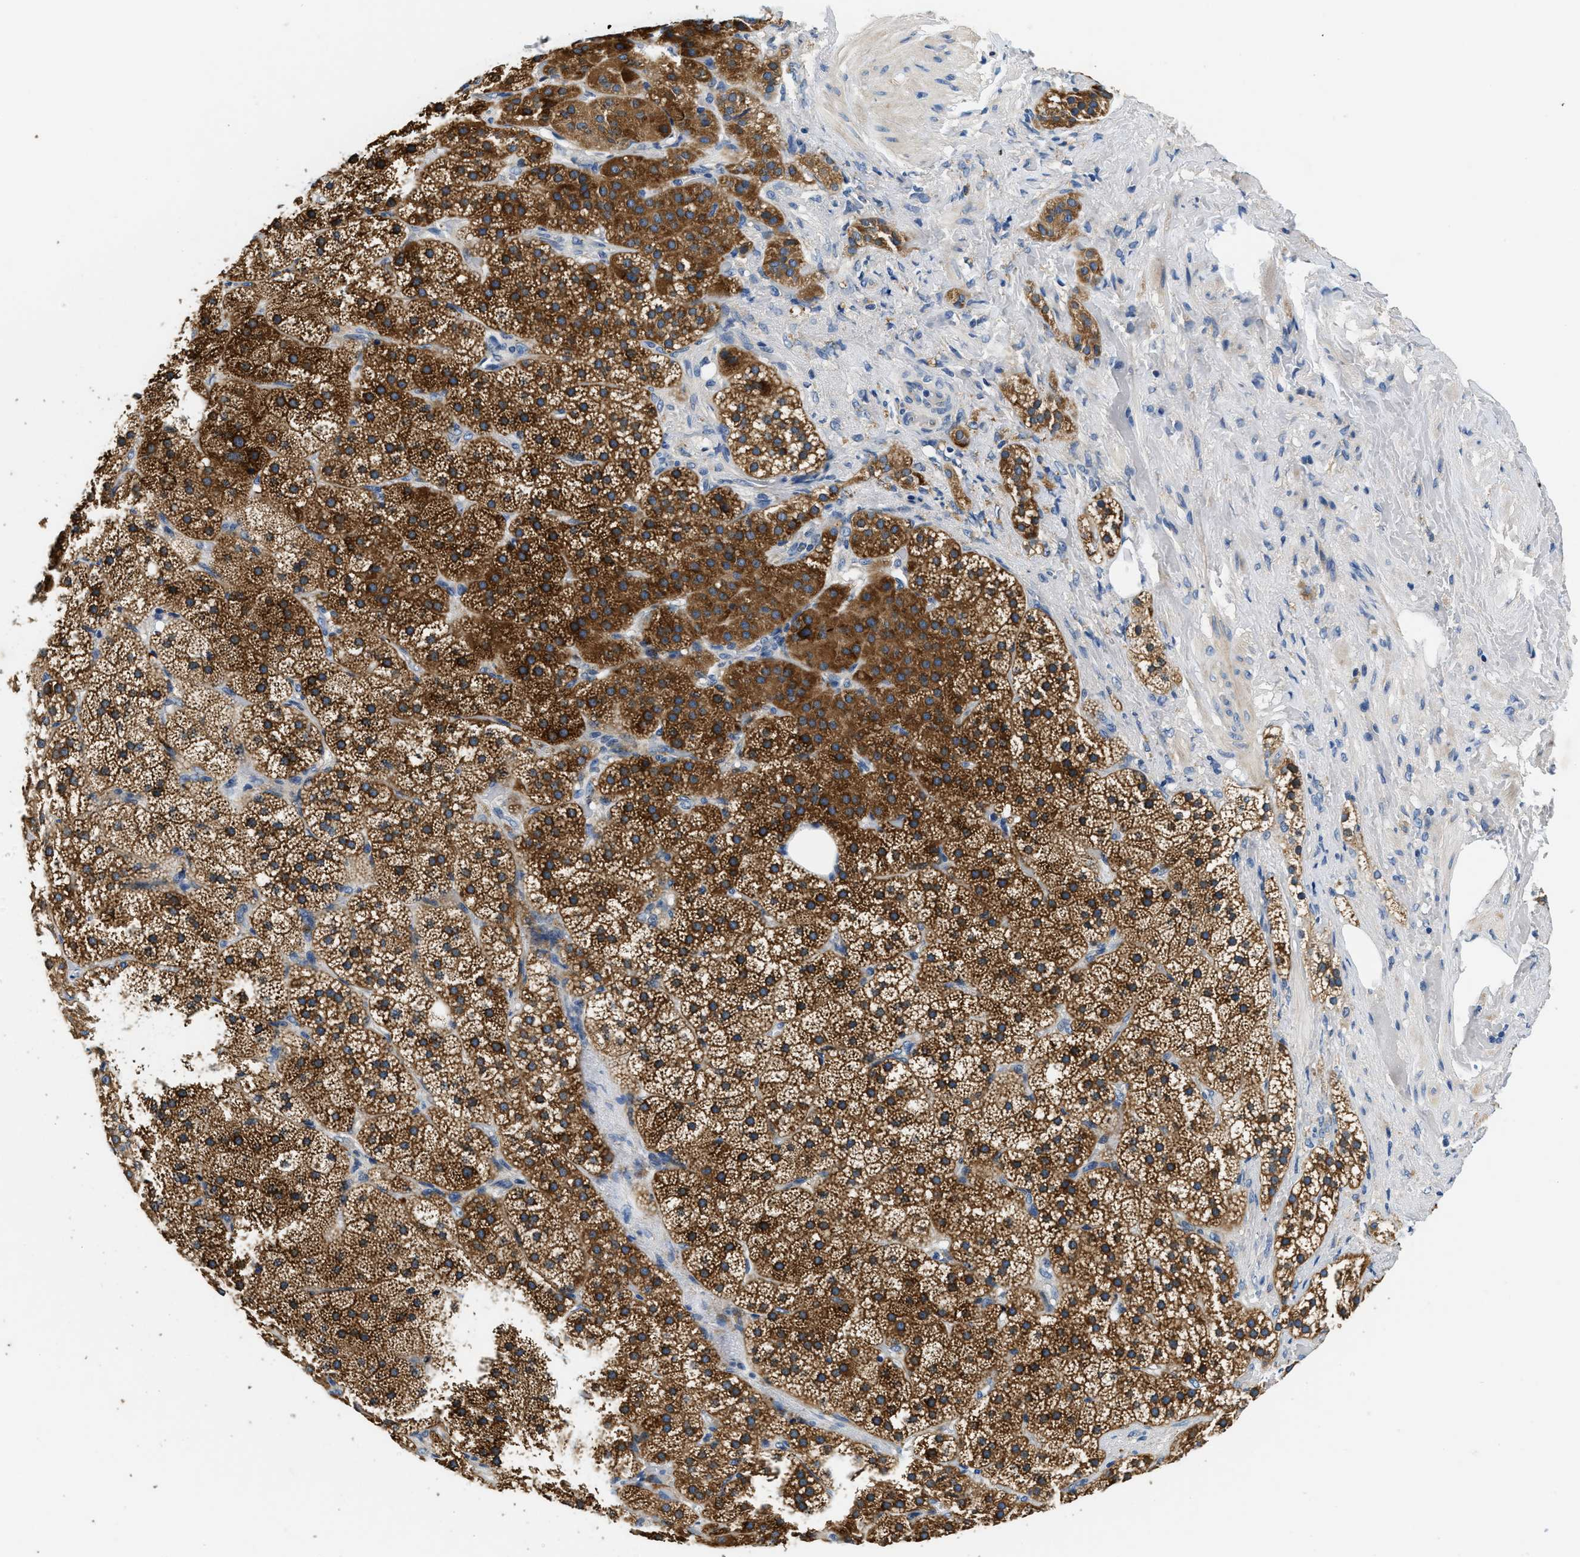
{"staining": {"intensity": "strong", "quantity": ">75%", "location": "cytoplasmic/membranous"}, "tissue": "adrenal gland", "cell_type": "Glandular cells", "image_type": "normal", "snomed": [{"axis": "morphology", "description": "Normal tissue, NOS"}, {"axis": "topography", "description": "Adrenal gland"}], "caption": "Immunohistochemistry (IHC) image of benign adrenal gland stained for a protein (brown), which shows high levels of strong cytoplasmic/membranous expression in about >75% of glandular cells.", "gene": "ALDH3A2", "patient": {"sex": "female", "age": 59}}